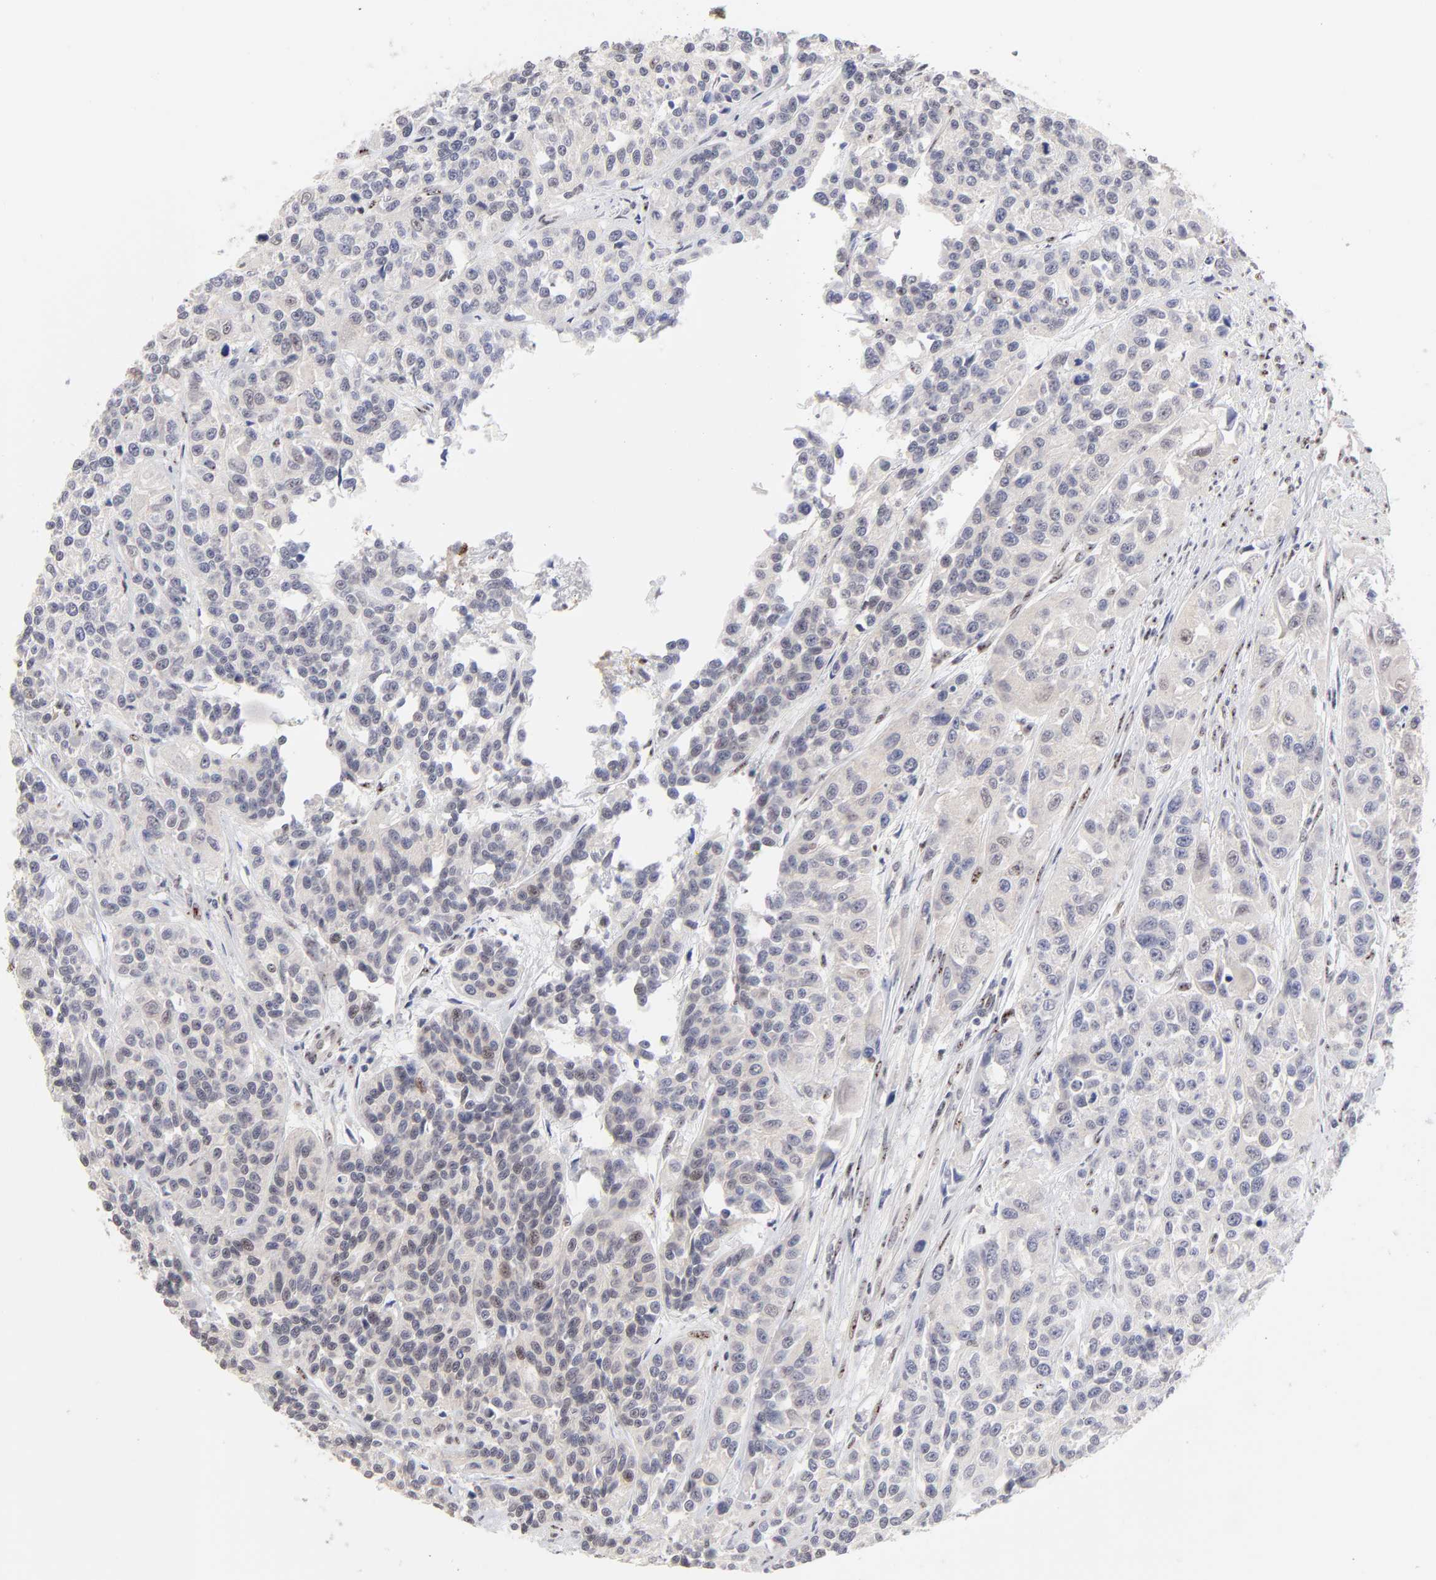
{"staining": {"intensity": "negative", "quantity": "none", "location": "none"}, "tissue": "urothelial cancer", "cell_type": "Tumor cells", "image_type": "cancer", "snomed": [{"axis": "morphology", "description": "Urothelial carcinoma, High grade"}, {"axis": "topography", "description": "Urinary bladder"}], "caption": "IHC histopathology image of human urothelial cancer stained for a protein (brown), which demonstrates no positivity in tumor cells. (Stains: DAB immunohistochemistry with hematoxylin counter stain, Microscopy: brightfield microscopy at high magnification).", "gene": "STAT3", "patient": {"sex": "female", "age": 81}}